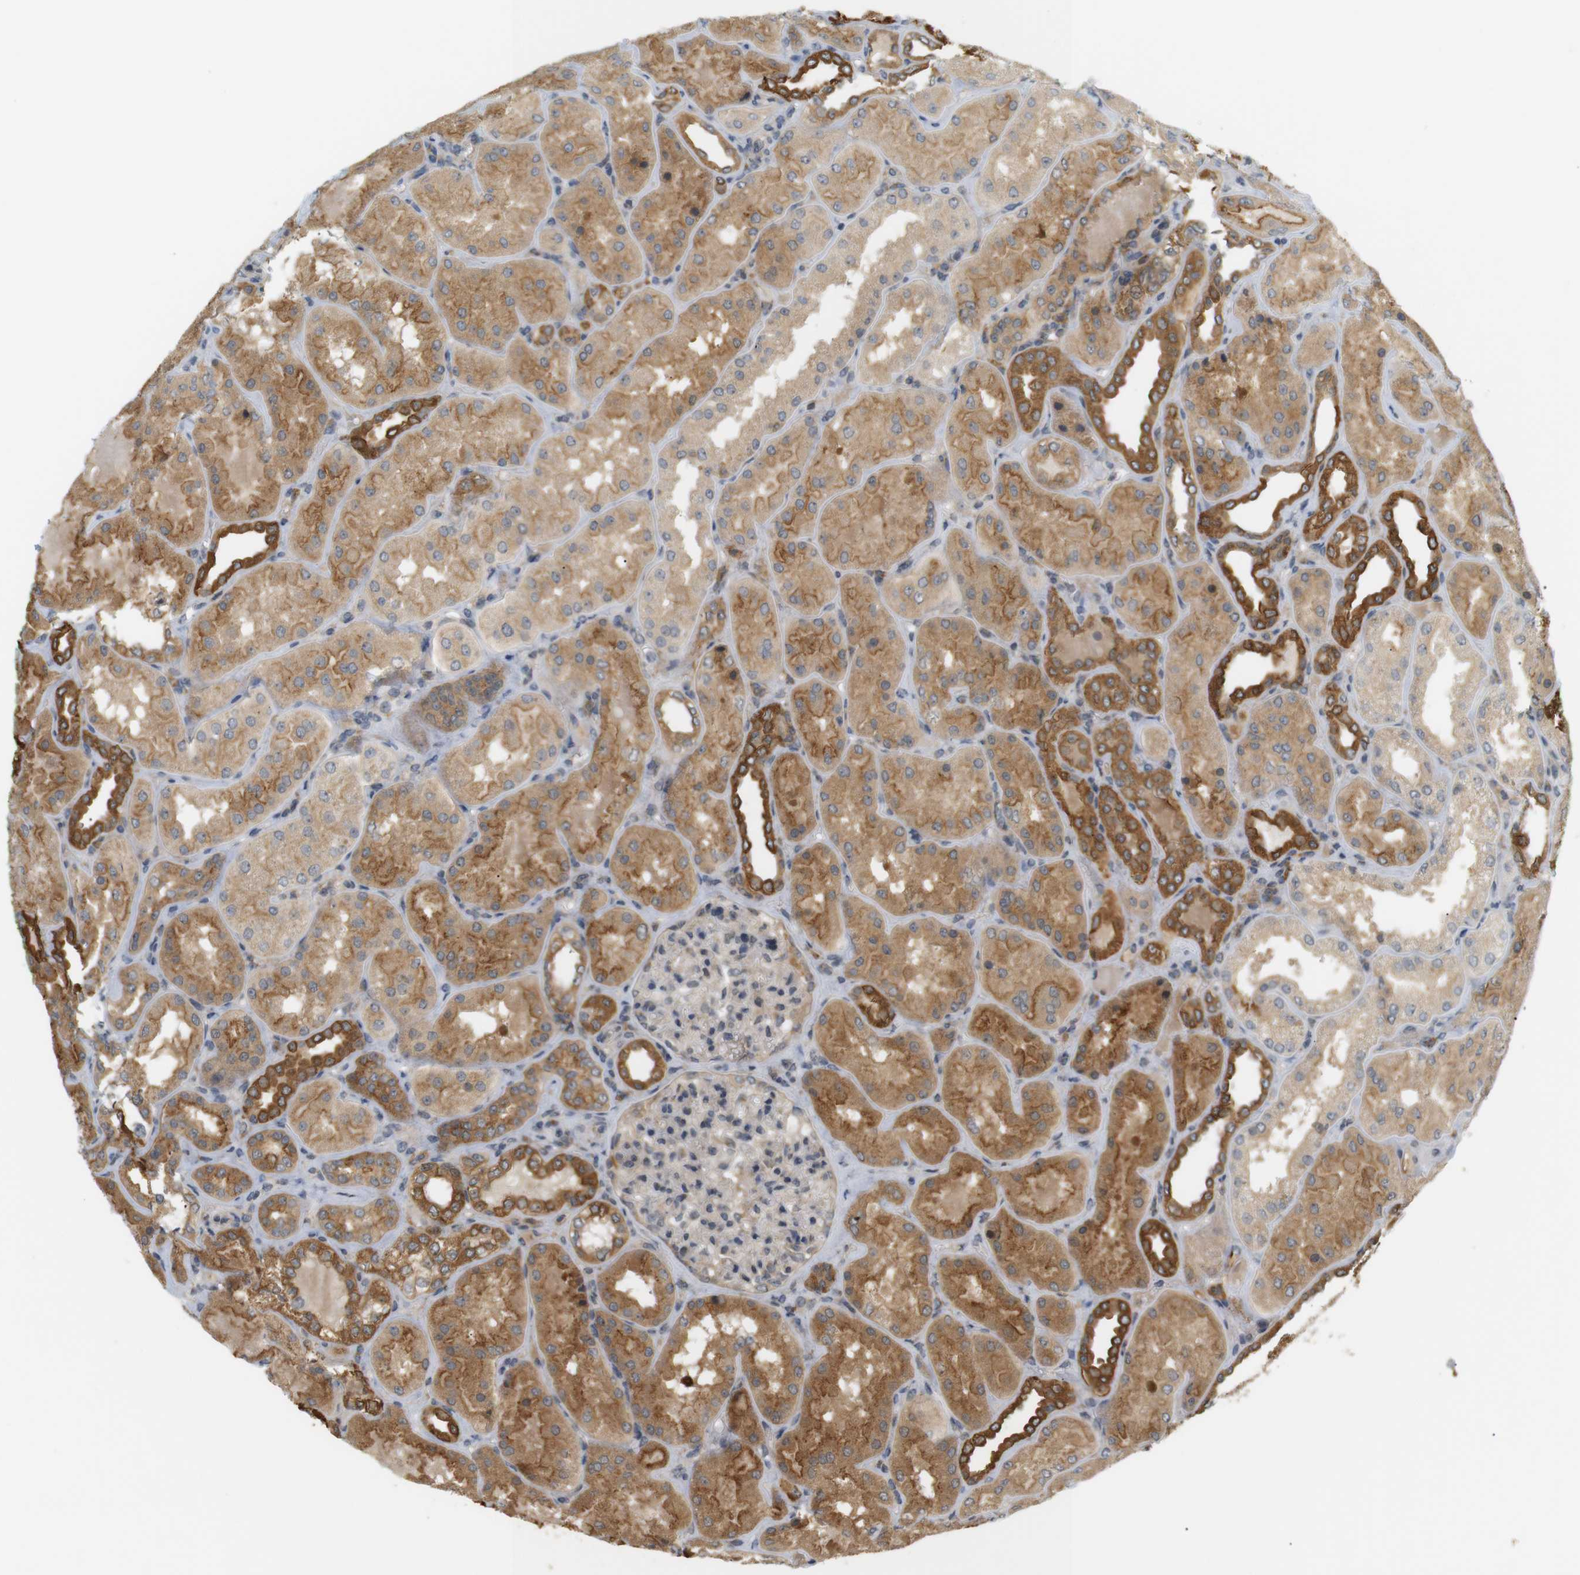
{"staining": {"intensity": "weak", "quantity": ">75%", "location": "cytoplasmic/membranous"}, "tissue": "kidney", "cell_type": "Cells in glomeruli", "image_type": "normal", "snomed": [{"axis": "morphology", "description": "Normal tissue, NOS"}, {"axis": "topography", "description": "Kidney"}], "caption": "IHC of benign kidney exhibits low levels of weak cytoplasmic/membranous staining in about >75% of cells in glomeruli. (DAB (3,3'-diaminobenzidine) = brown stain, brightfield microscopy at high magnification).", "gene": "SOCS6", "patient": {"sex": "female", "age": 56}}